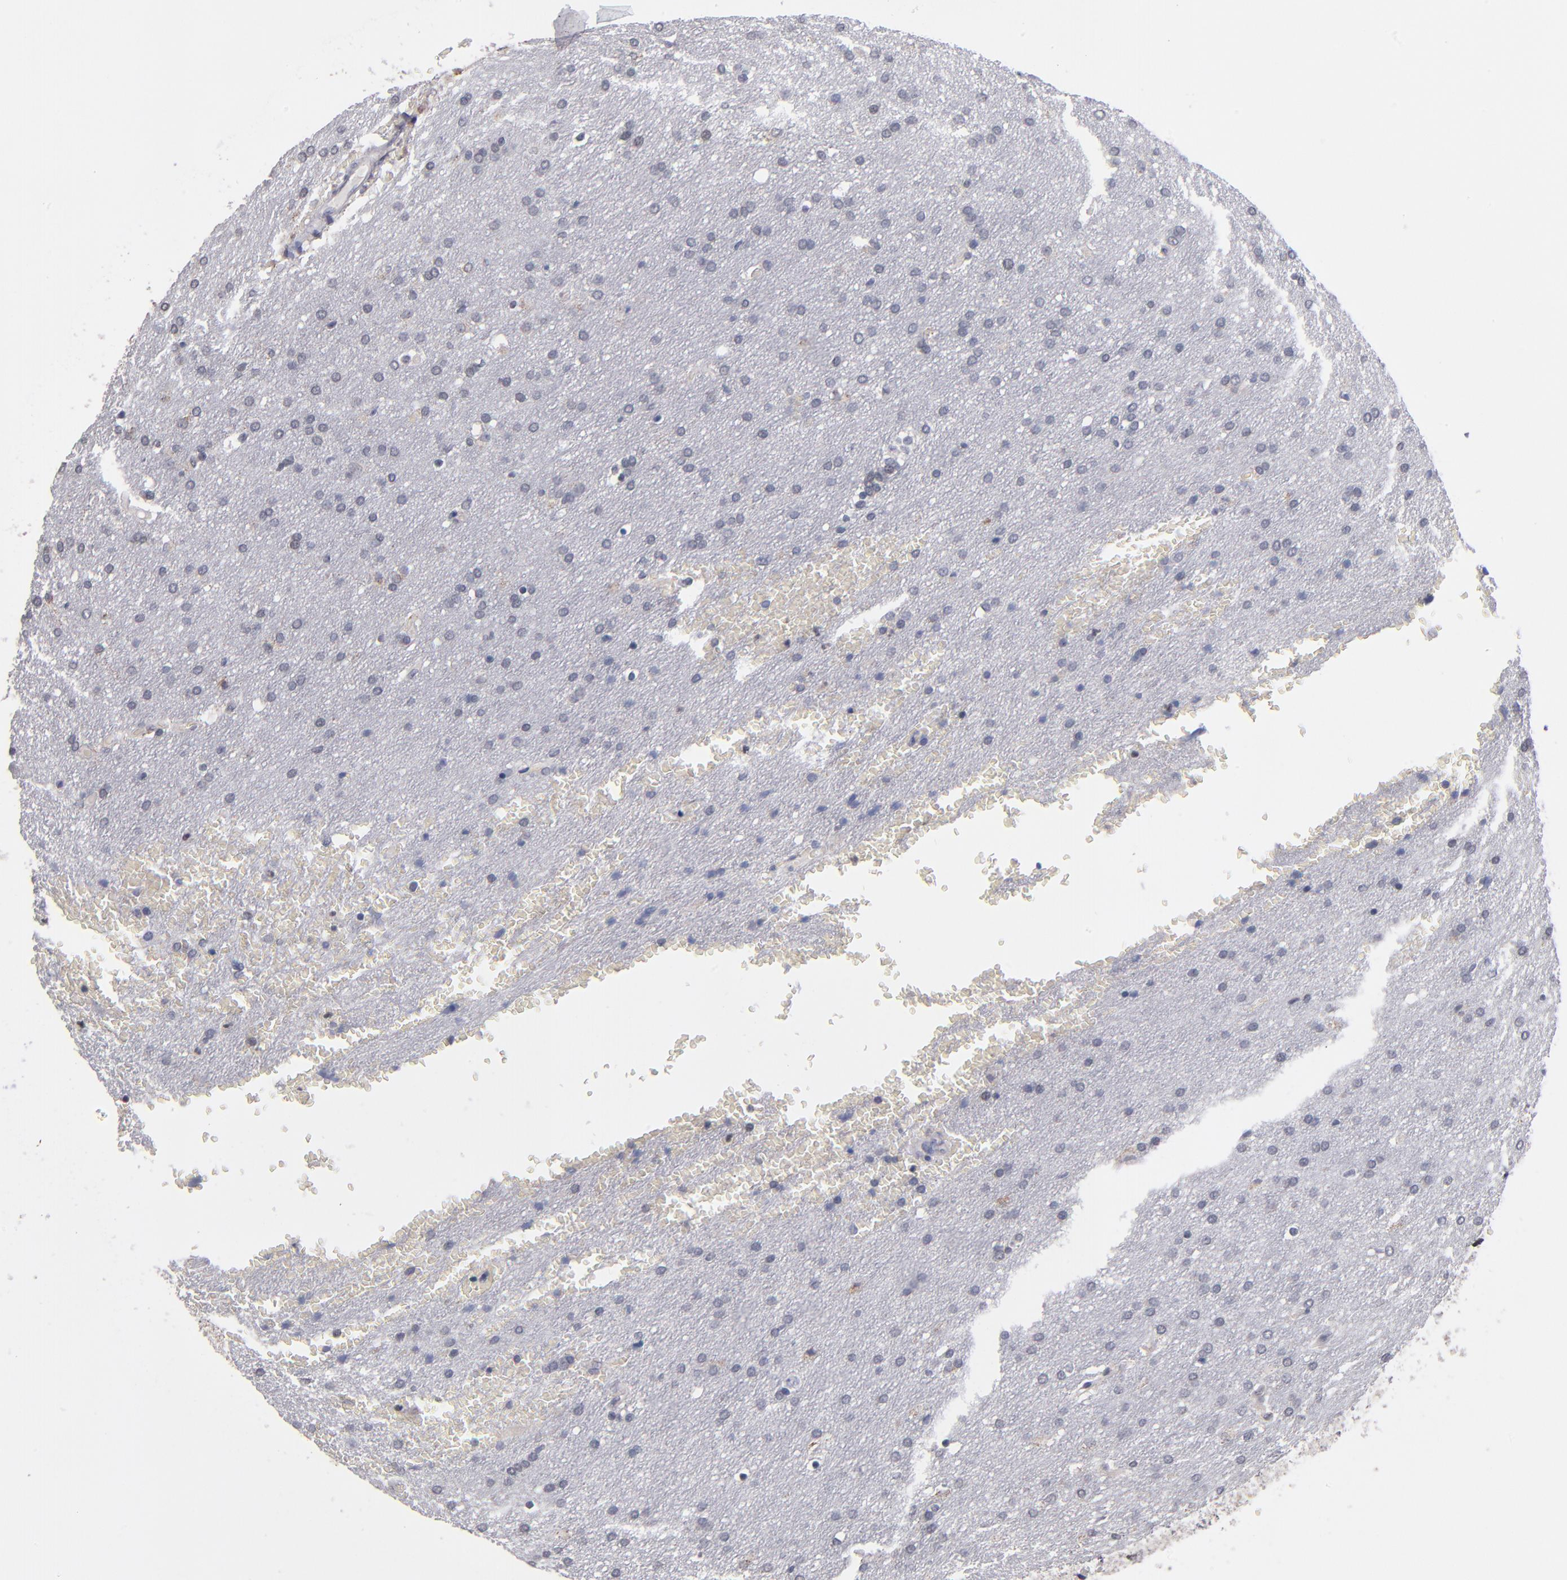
{"staining": {"intensity": "weak", "quantity": "<25%", "location": "cytoplasmic/membranous"}, "tissue": "glioma", "cell_type": "Tumor cells", "image_type": "cancer", "snomed": [{"axis": "morphology", "description": "Glioma, malignant, Low grade"}, {"axis": "topography", "description": "Brain"}], "caption": "Tumor cells show no significant staining in glioma. (Stains: DAB (3,3'-diaminobenzidine) immunohistochemistry with hematoxylin counter stain, Microscopy: brightfield microscopy at high magnification).", "gene": "ODF2", "patient": {"sex": "female", "age": 32}}